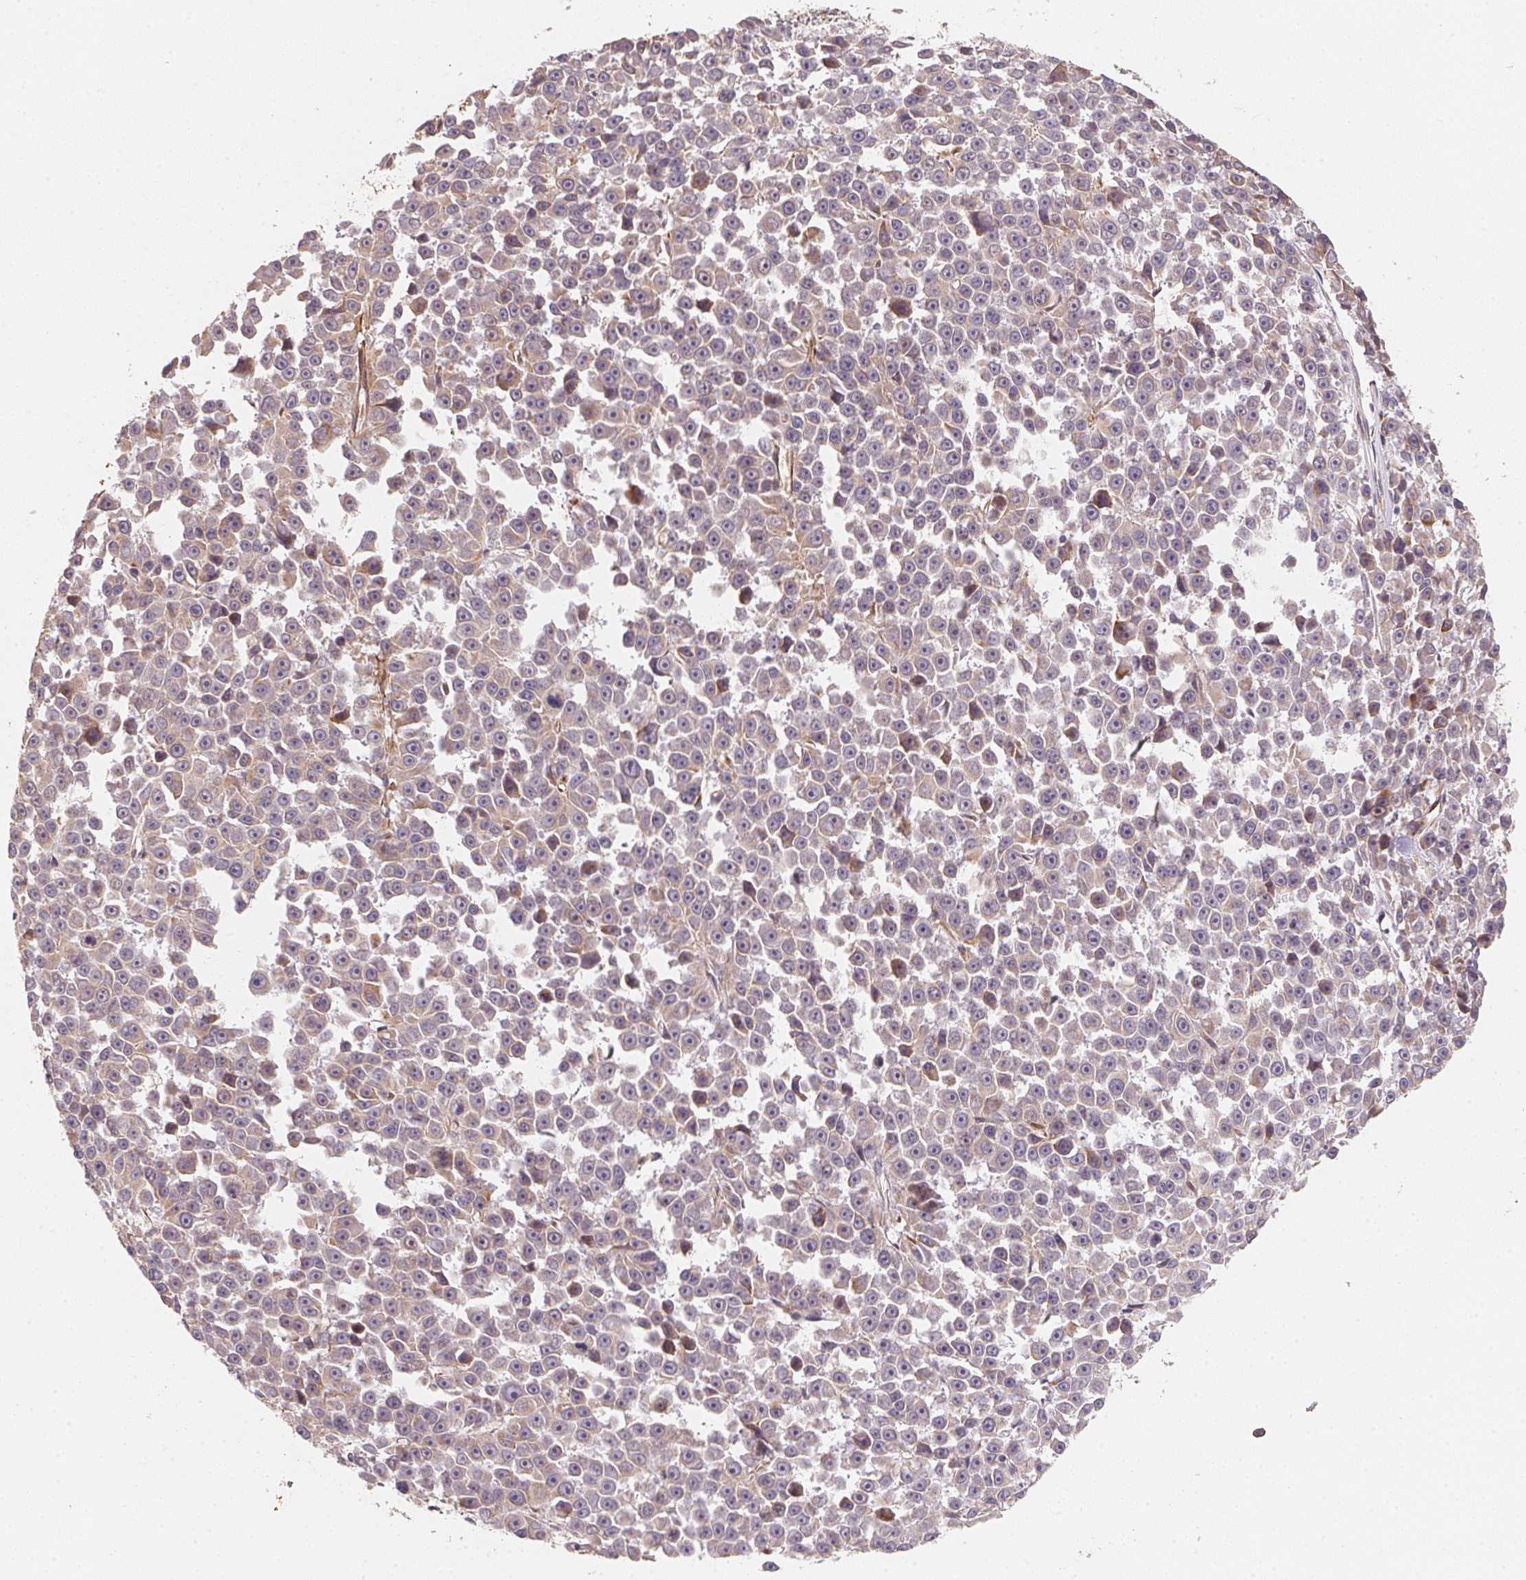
{"staining": {"intensity": "moderate", "quantity": "<25%", "location": "cytoplasmic/membranous"}, "tissue": "melanoma", "cell_type": "Tumor cells", "image_type": "cancer", "snomed": [{"axis": "morphology", "description": "Malignant melanoma, NOS"}, {"axis": "topography", "description": "Skin"}], "caption": "The photomicrograph reveals staining of malignant melanoma, revealing moderate cytoplasmic/membranous protein positivity (brown color) within tumor cells.", "gene": "TSPAN12", "patient": {"sex": "female", "age": 66}}